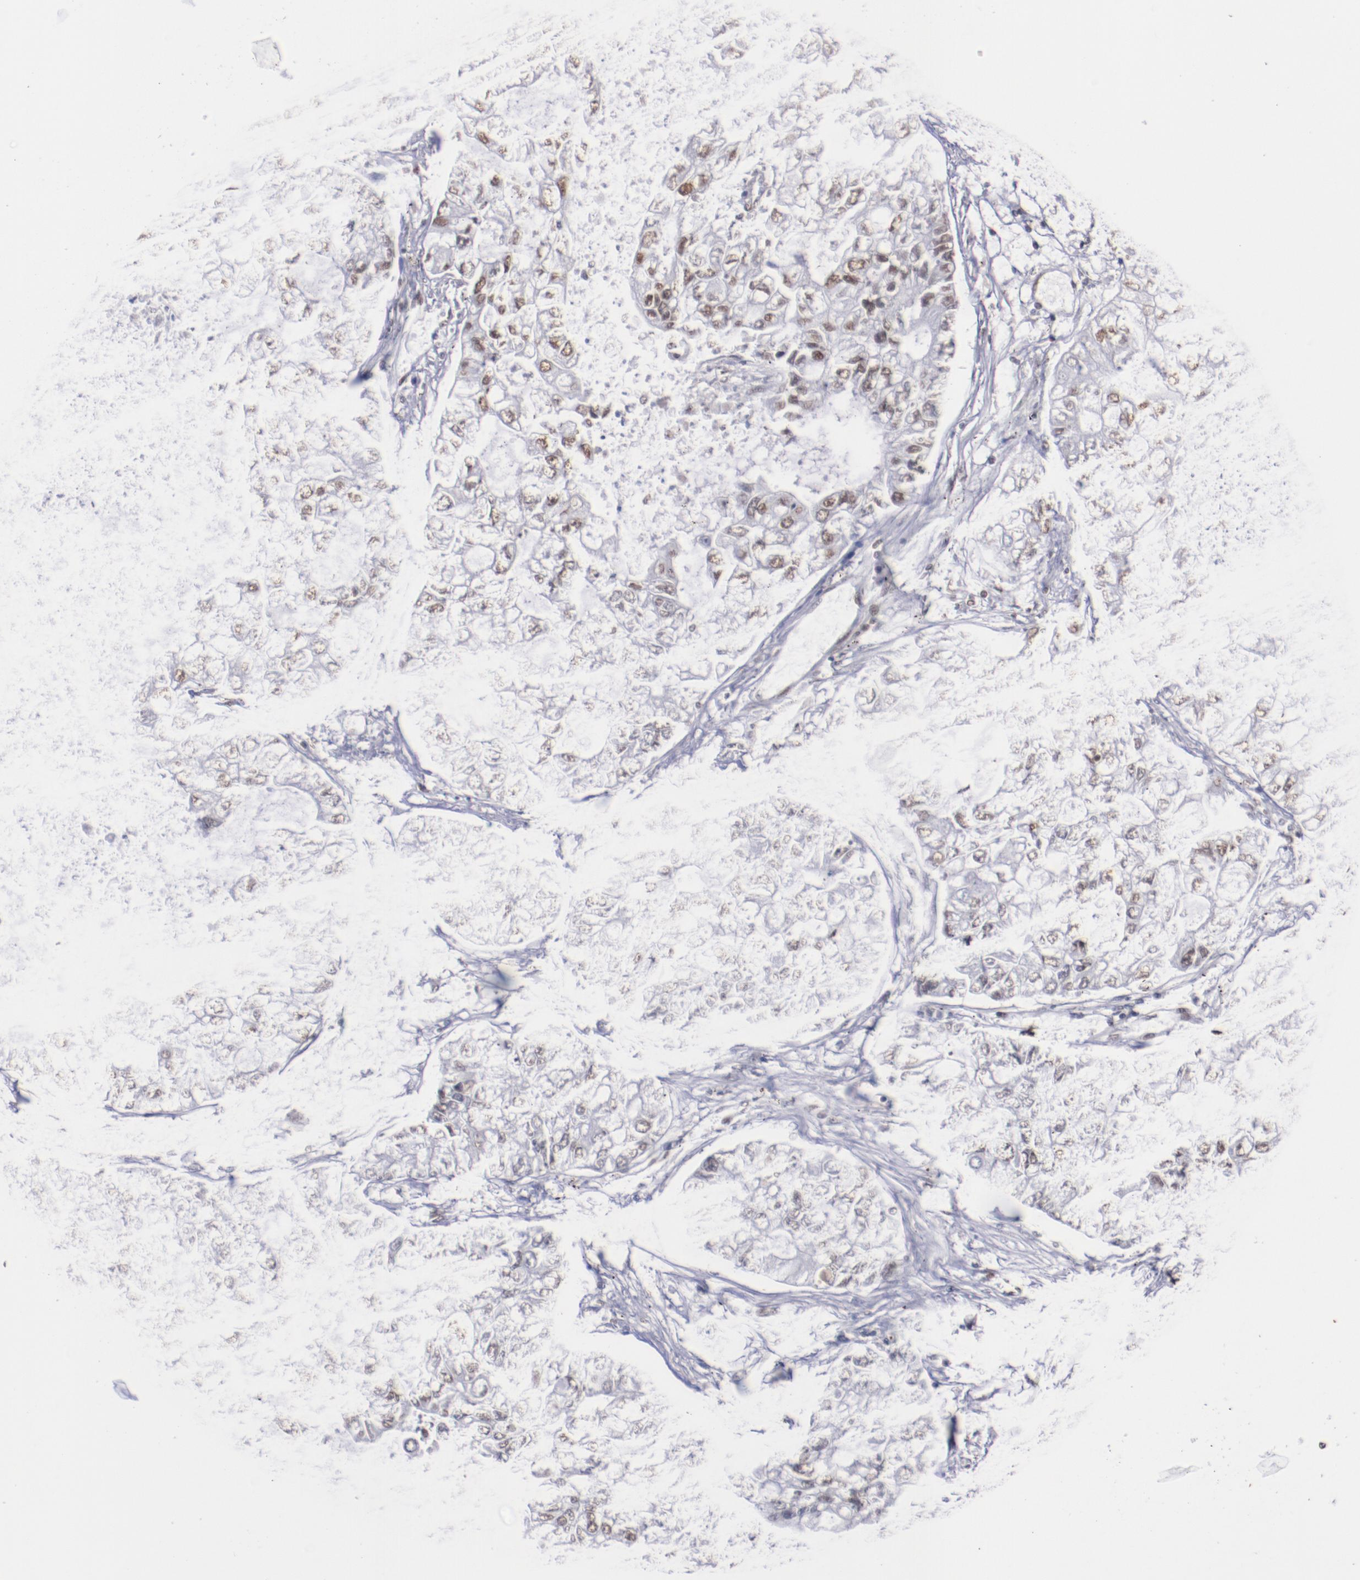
{"staining": {"intensity": "weak", "quantity": "25%-75%", "location": "nuclear"}, "tissue": "lung cancer", "cell_type": "Tumor cells", "image_type": "cancer", "snomed": [{"axis": "morphology", "description": "Adenocarcinoma, NOS"}, {"axis": "topography", "description": "Lung"}], "caption": "An IHC image of tumor tissue is shown. Protein staining in brown shows weak nuclear positivity in lung cancer within tumor cells. Using DAB (brown) and hematoxylin (blue) stains, captured at high magnification using brightfield microscopy.", "gene": "IFI16", "patient": {"sex": "female", "age": 51}}